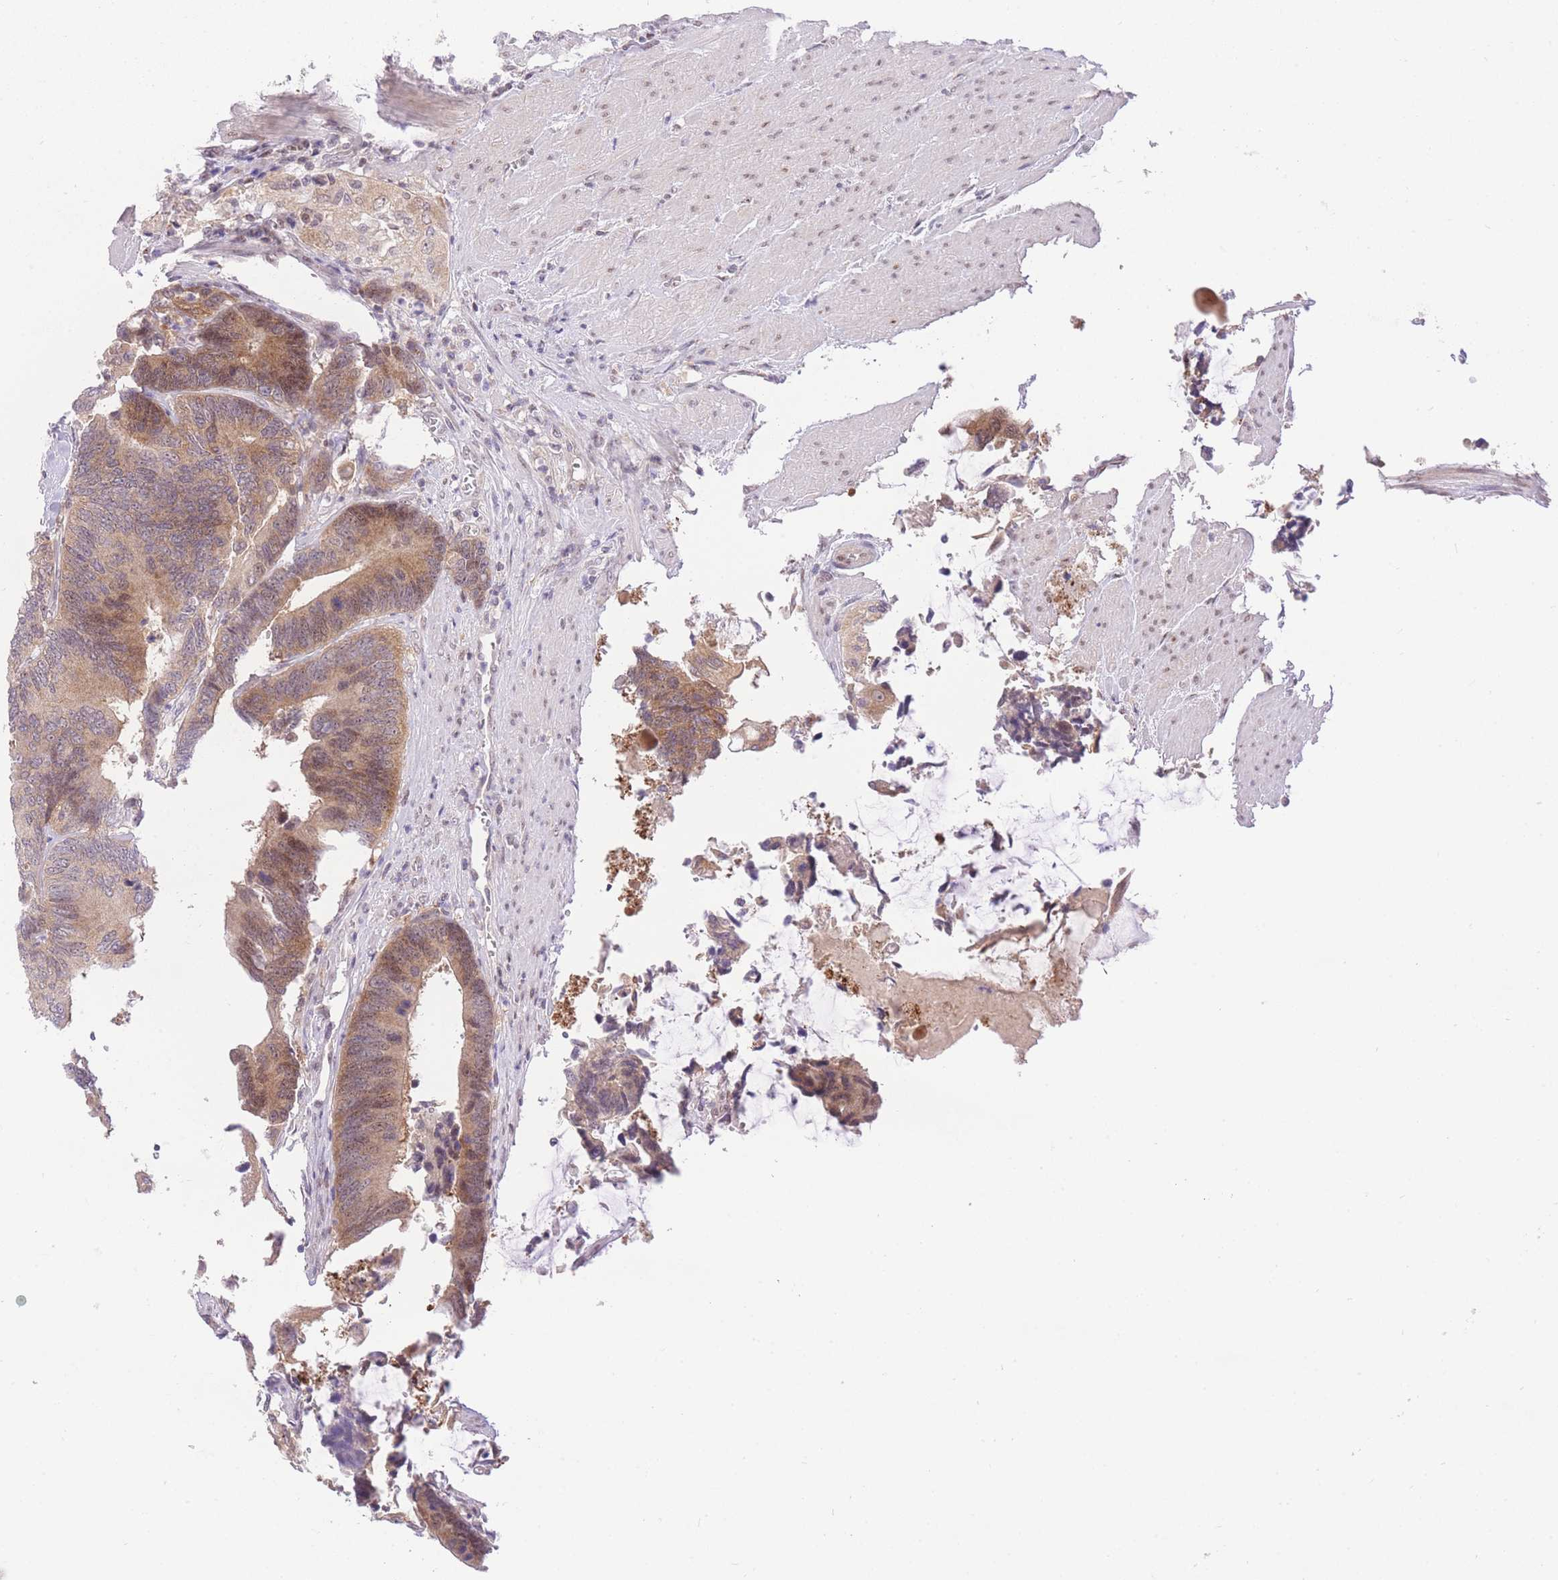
{"staining": {"intensity": "moderate", "quantity": ">75%", "location": "cytoplasmic/membranous"}, "tissue": "colorectal cancer", "cell_type": "Tumor cells", "image_type": "cancer", "snomed": [{"axis": "morphology", "description": "Adenocarcinoma, NOS"}, {"axis": "topography", "description": "Colon"}], "caption": "This micrograph demonstrates colorectal cancer stained with immunohistochemistry (IHC) to label a protein in brown. The cytoplasmic/membranous of tumor cells show moderate positivity for the protein. Nuclei are counter-stained blue.", "gene": "STK39", "patient": {"sex": "male", "age": 87}}